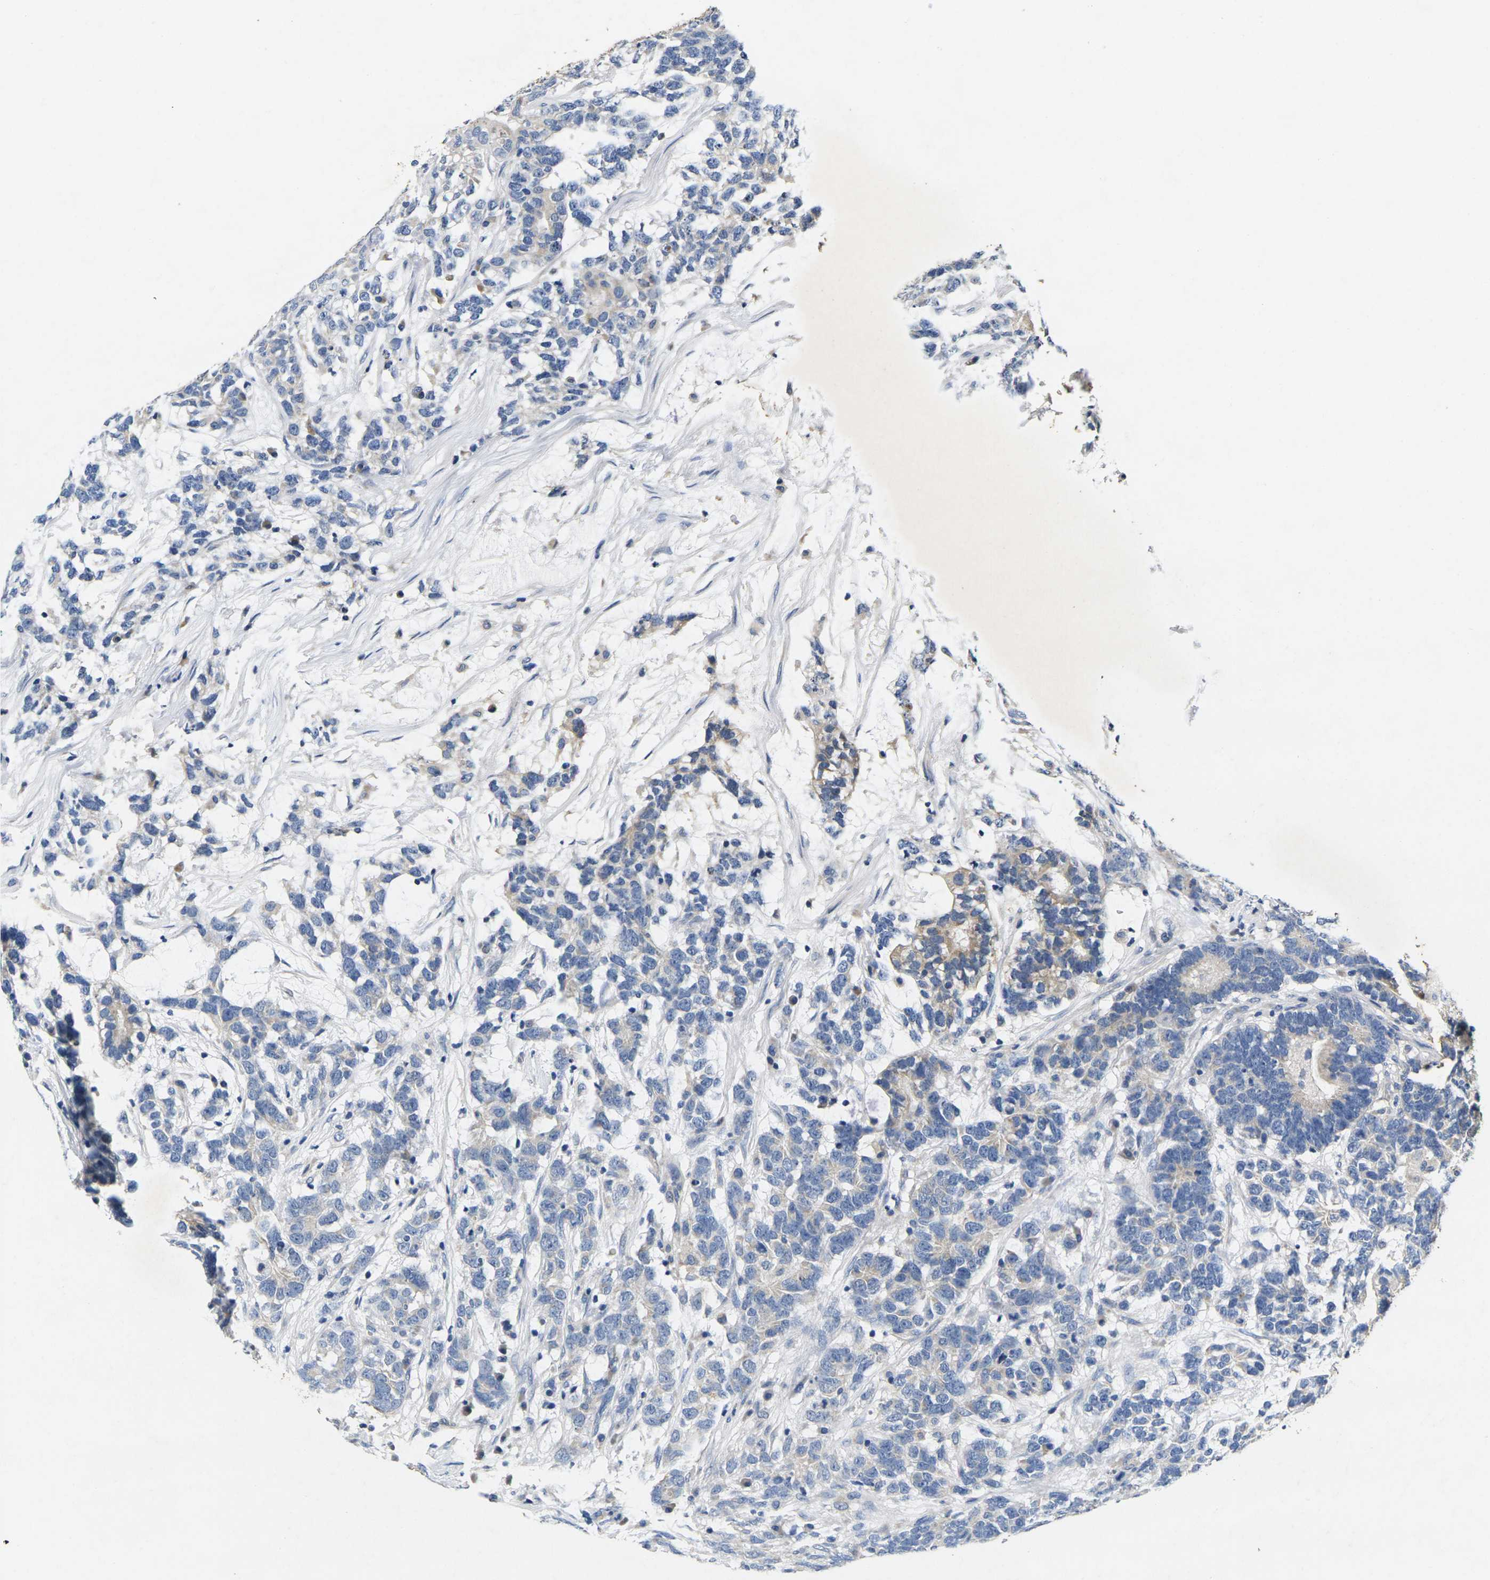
{"staining": {"intensity": "weak", "quantity": ">75%", "location": "cytoplasmic/membranous"}, "tissue": "testis cancer", "cell_type": "Tumor cells", "image_type": "cancer", "snomed": [{"axis": "morphology", "description": "Carcinoma, Embryonal, NOS"}, {"axis": "topography", "description": "Testis"}], "caption": "This is an image of IHC staining of testis embryonal carcinoma, which shows weak expression in the cytoplasmic/membranous of tumor cells.", "gene": "NOCT", "patient": {"sex": "male", "age": 26}}